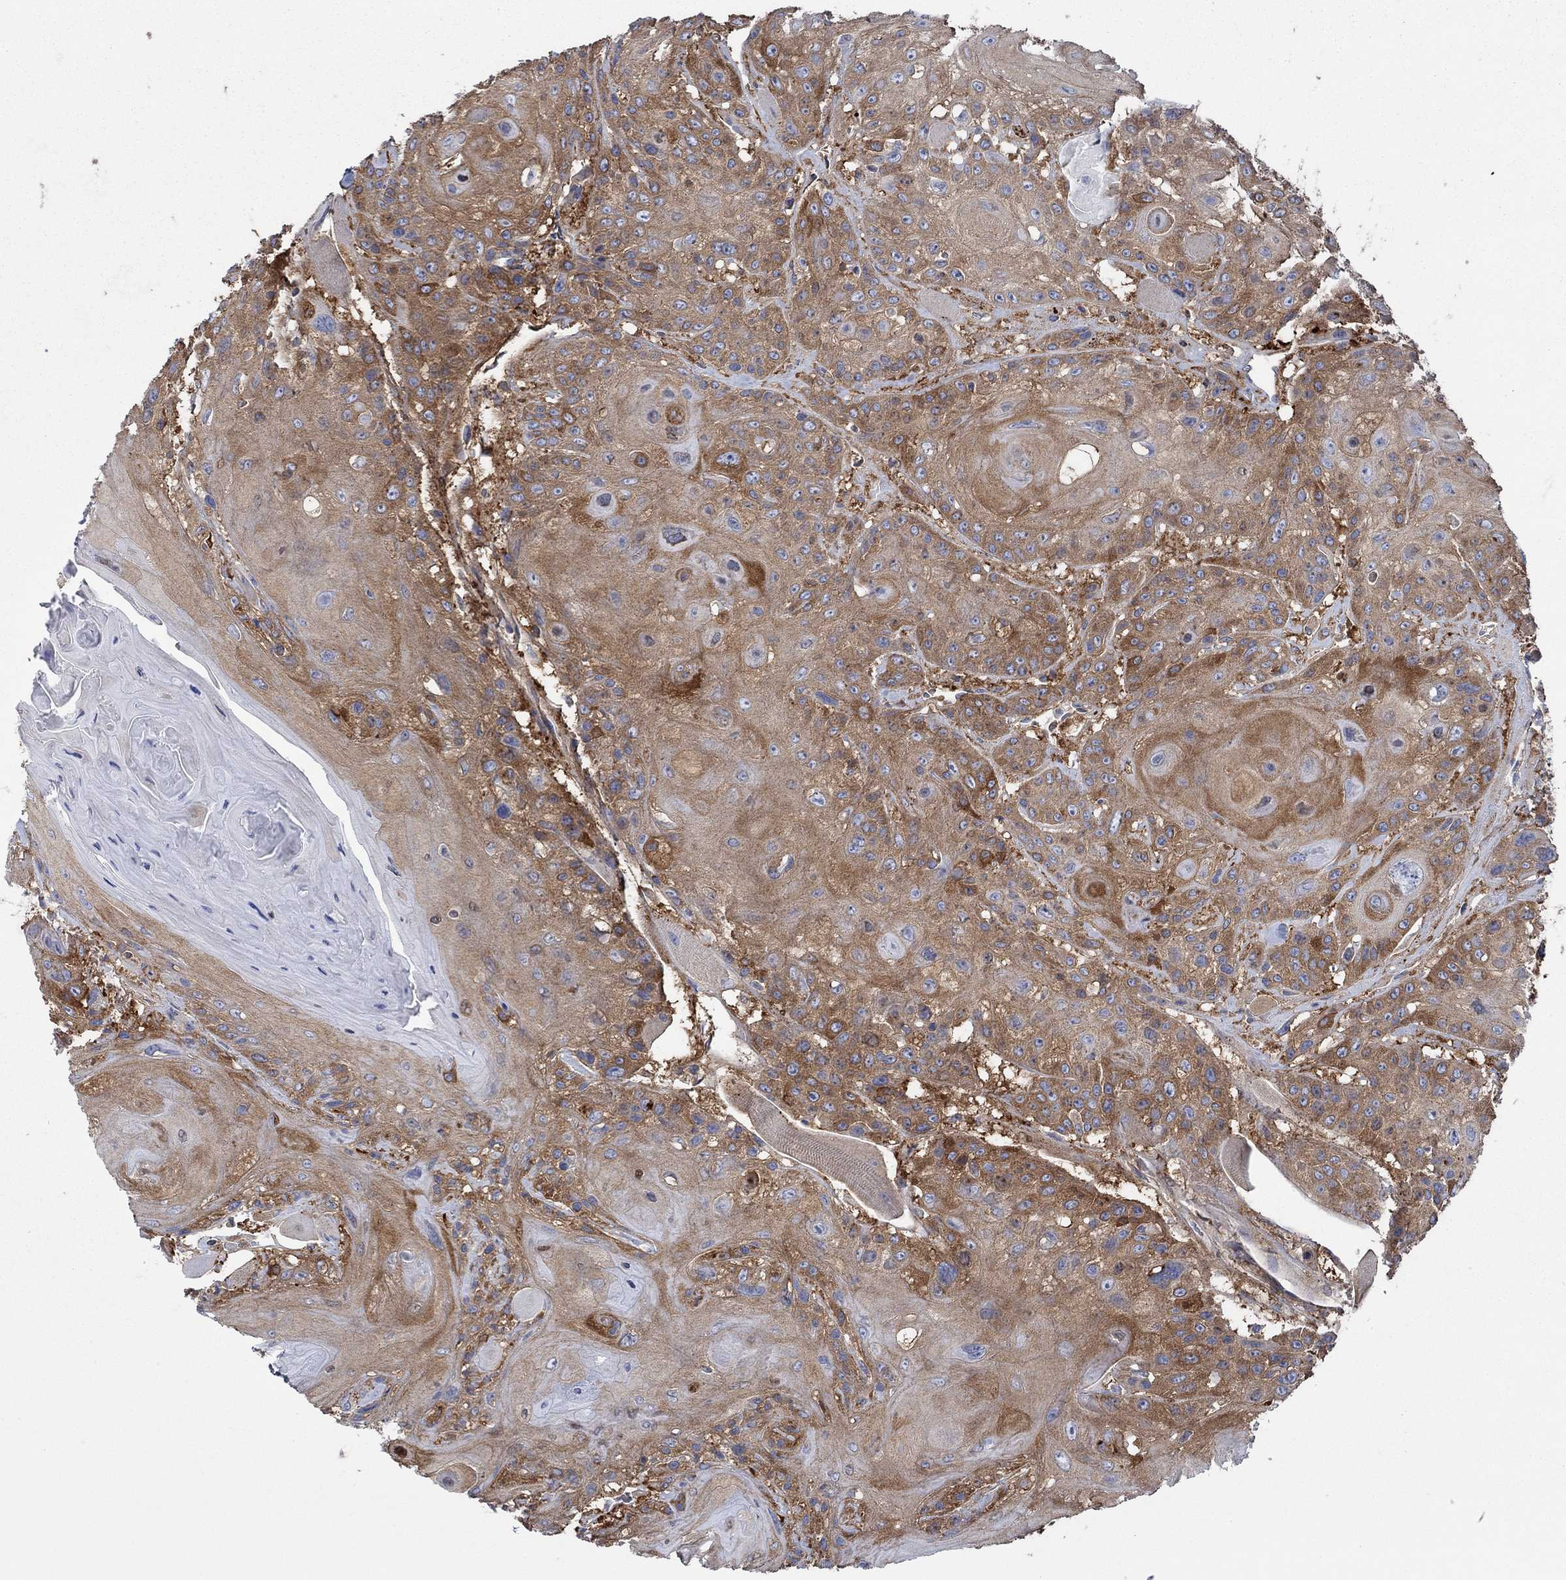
{"staining": {"intensity": "strong", "quantity": ">75%", "location": "cytoplasmic/membranous"}, "tissue": "head and neck cancer", "cell_type": "Tumor cells", "image_type": "cancer", "snomed": [{"axis": "morphology", "description": "Squamous cell carcinoma, NOS"}, {"axis": "topography", "description": "Head-Neck"}], "caption": "Tumor cells demonstrate high levels of strong cytoplasmic/membranous expression in approximately >75% of cells in head and neck cancer.", "gene": "SPAG9", "patient": {"sex": "female", "age": 59}}